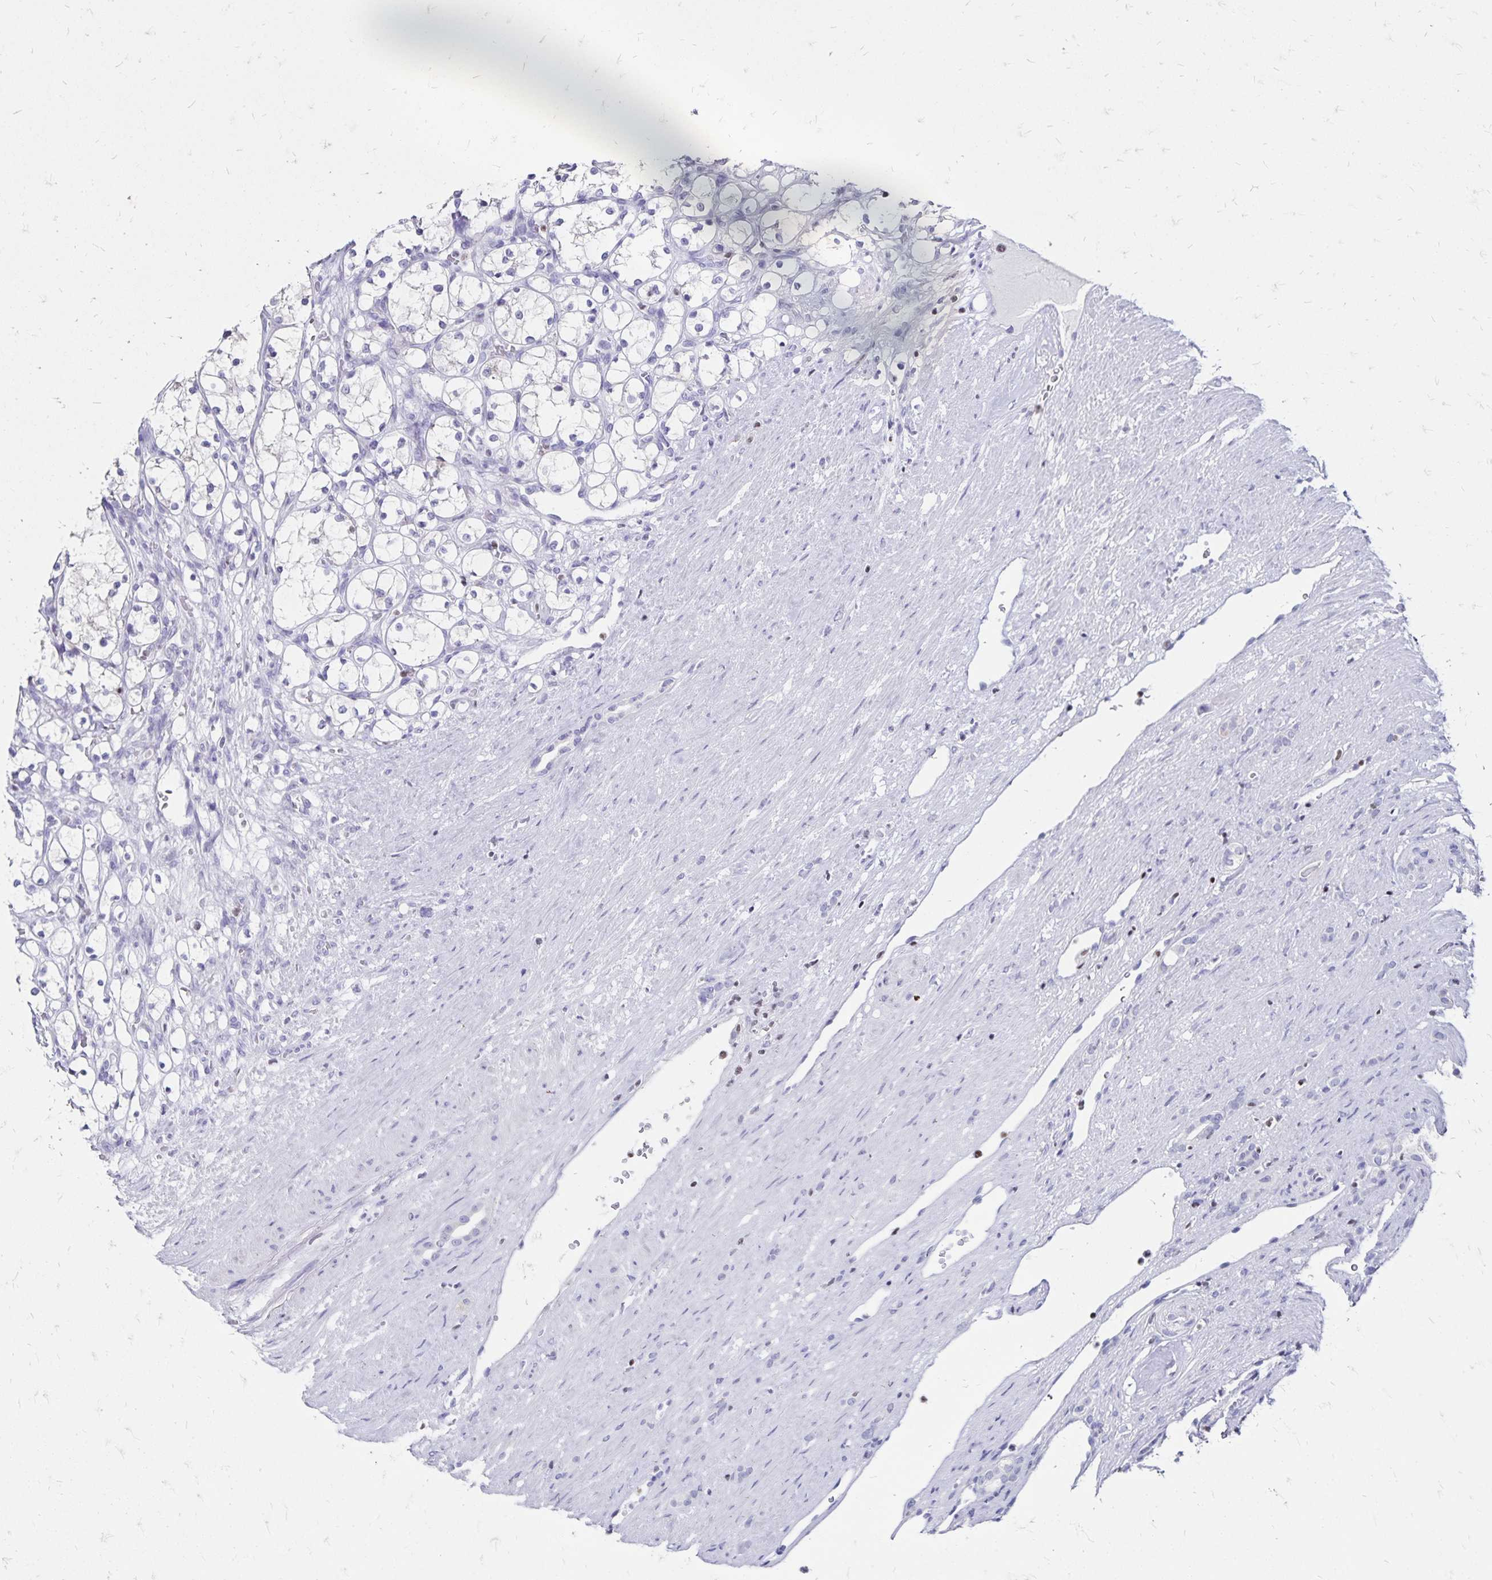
{"staining": {"intensity": "negative", "quantity": "none", "location": "none"}, "tissue": "renal cancer", "cell_type": "Tumor cells", "image_type": "cancer", "snomed": [{"axis": "morphology", "description": "Adenocarcinoma, NOS"}, {"axis": "topography", "description": "Kidney"}], "caption": "This micrograph is of adenocarcinoma (renal) stained with immunohistochemistry (IHC) to label a protein in brown with the nuclei are counter-stained blue. There is no staining in tumor cells.", "gene": "IKZF1", "patient": {"sex": "female", "age": 69}}